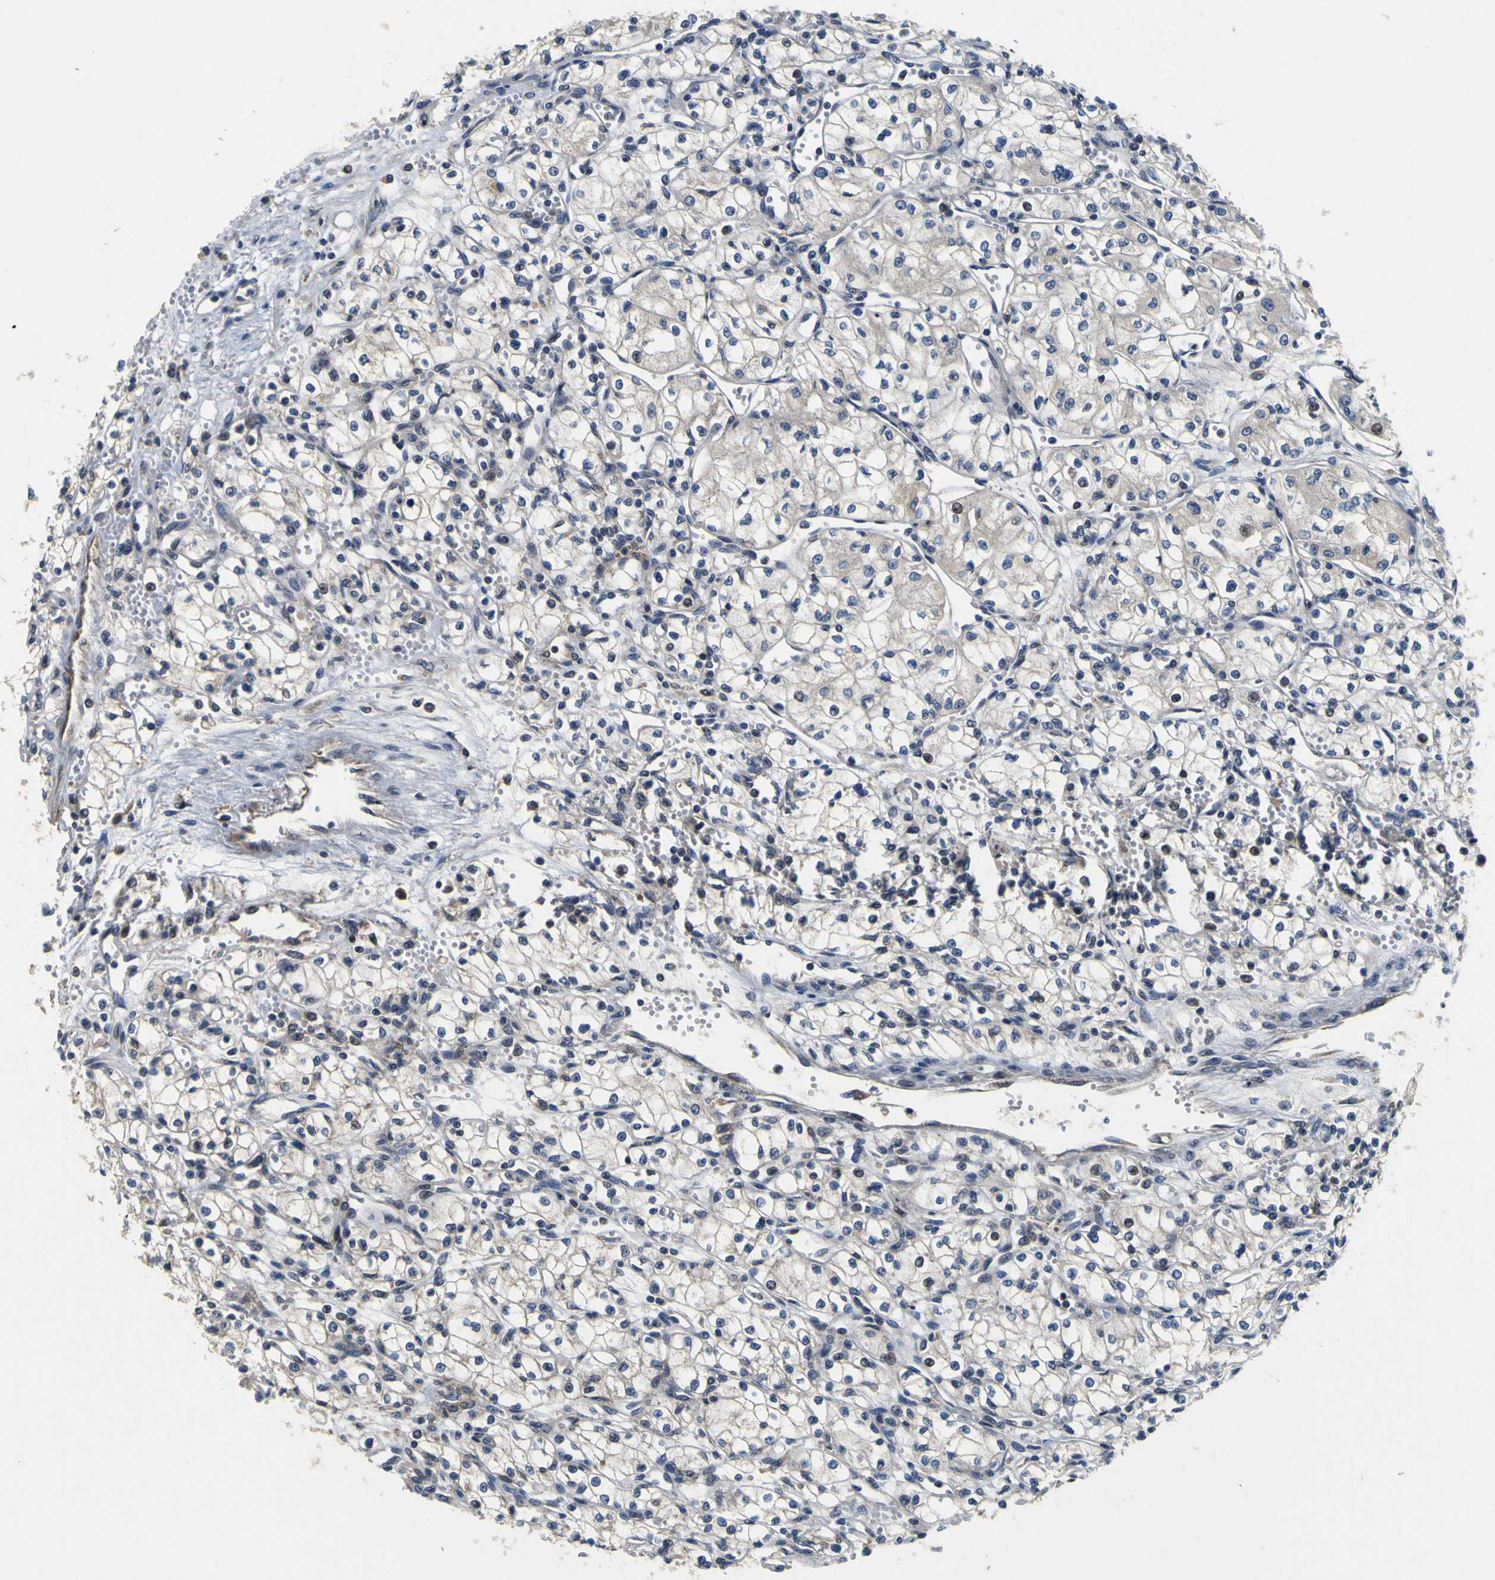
{"staining": {"intensity": "negative", "quantity": "none", "location": "none"}, "tissue": "renal cancer", "cell_type": "Tumor cells", "image_type": "cancer", "snomed": [{"axis": "morphology", "description": "Normal tissue, NOS"}, {"axis": "morphology", "description": "Adenocarcinoma, NOS"}, {"axis": "topography", "description": "Kidney"}], "caption": "Tumor cells show no significant protein positivity in renal cancer (adenocarcinoma).", "gene": "EPHB4", "patient": {"sex": "male", "age": 59}}